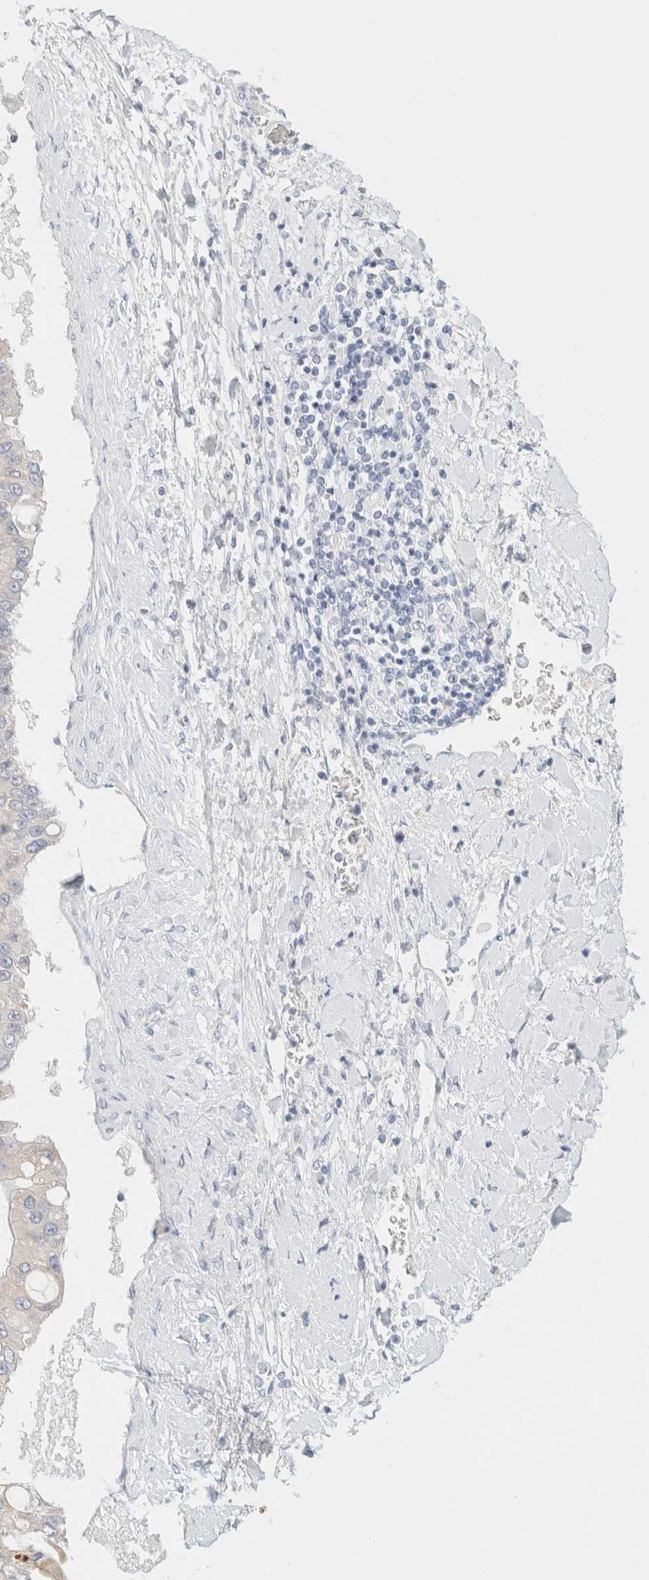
{"staining": {"intensity": "negative", "quantity": "none", "location": "none"}, "tissue": "liver cancer", "cell_type": "Tumor cells", "image_type": "cancer", "snomed": [{"axis": "morphology", "description": "Cholangiocarcinoma"}, {"axis": "topography", "description": "Liver"}], "caption": "Liver cholangiocarcinoma stained for a protein using immunohistochemistry (IHC) displays no positivity tumor cells.", "gene": "KRT20", "patient": {"sex": "male", "age": 50}}